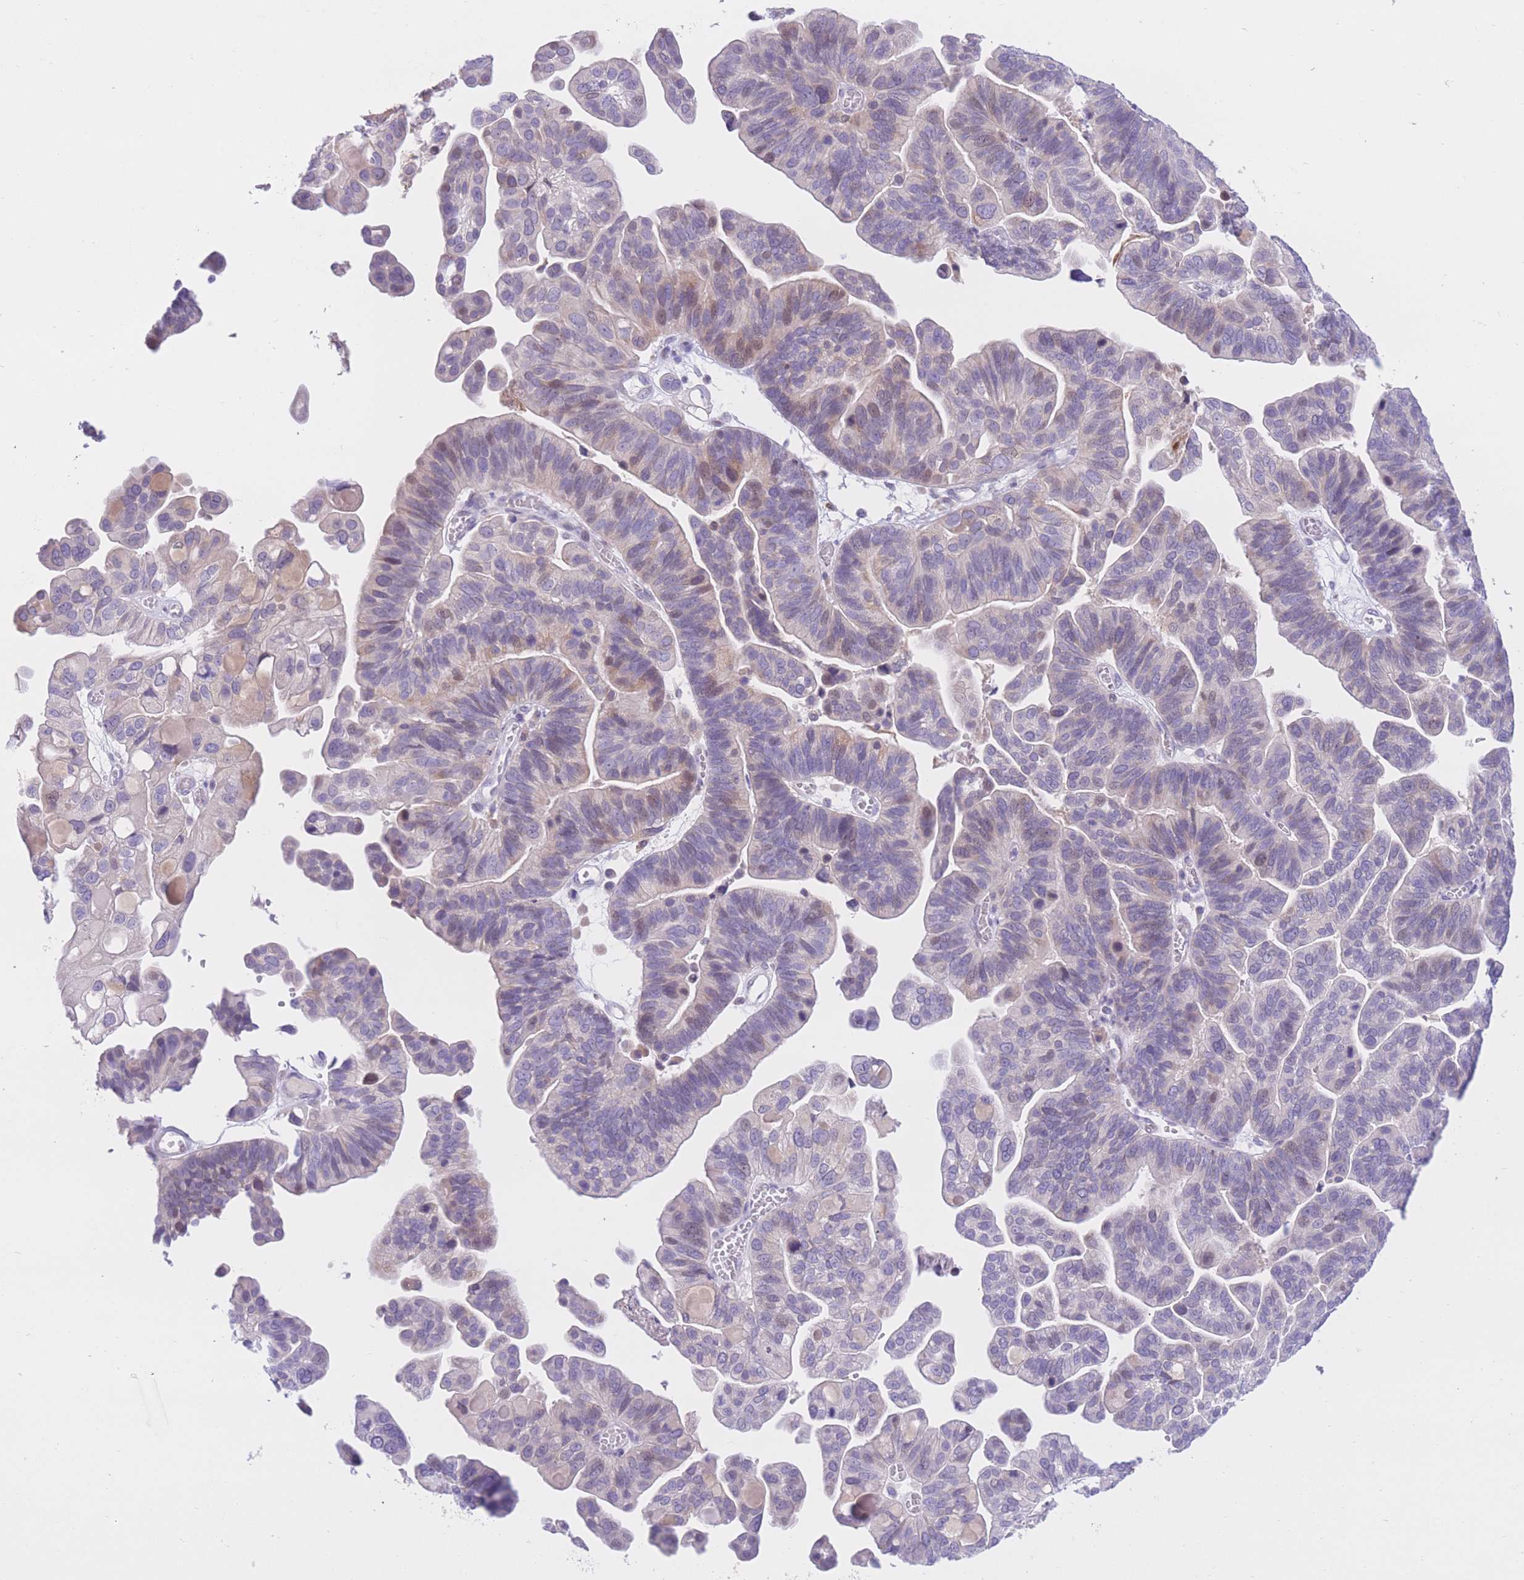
{"staining": {"intensity": "weak", "quantity": "<25%", "location": "cytoplasmic/membranous,nuclear"}, "tissue": "ovarian cancer", "cell_type": "Tumor cells", "image_type": "cancer", "snomed": [{"axis": "morphology", "description": "Cystadenocarcinoma, serous, NOS"}, {"axis": "topography", "description": "Ovary"}], "caption": "High magnification brightfield microscopy of ovarian serous cystadenocarcinoma stained with DAB (brown) and counterstained with hematoxylin (blue): tumor cells show no significant positivity.", "gene": "RPL39L", "patient": {"sex": "female", "age": 56}}